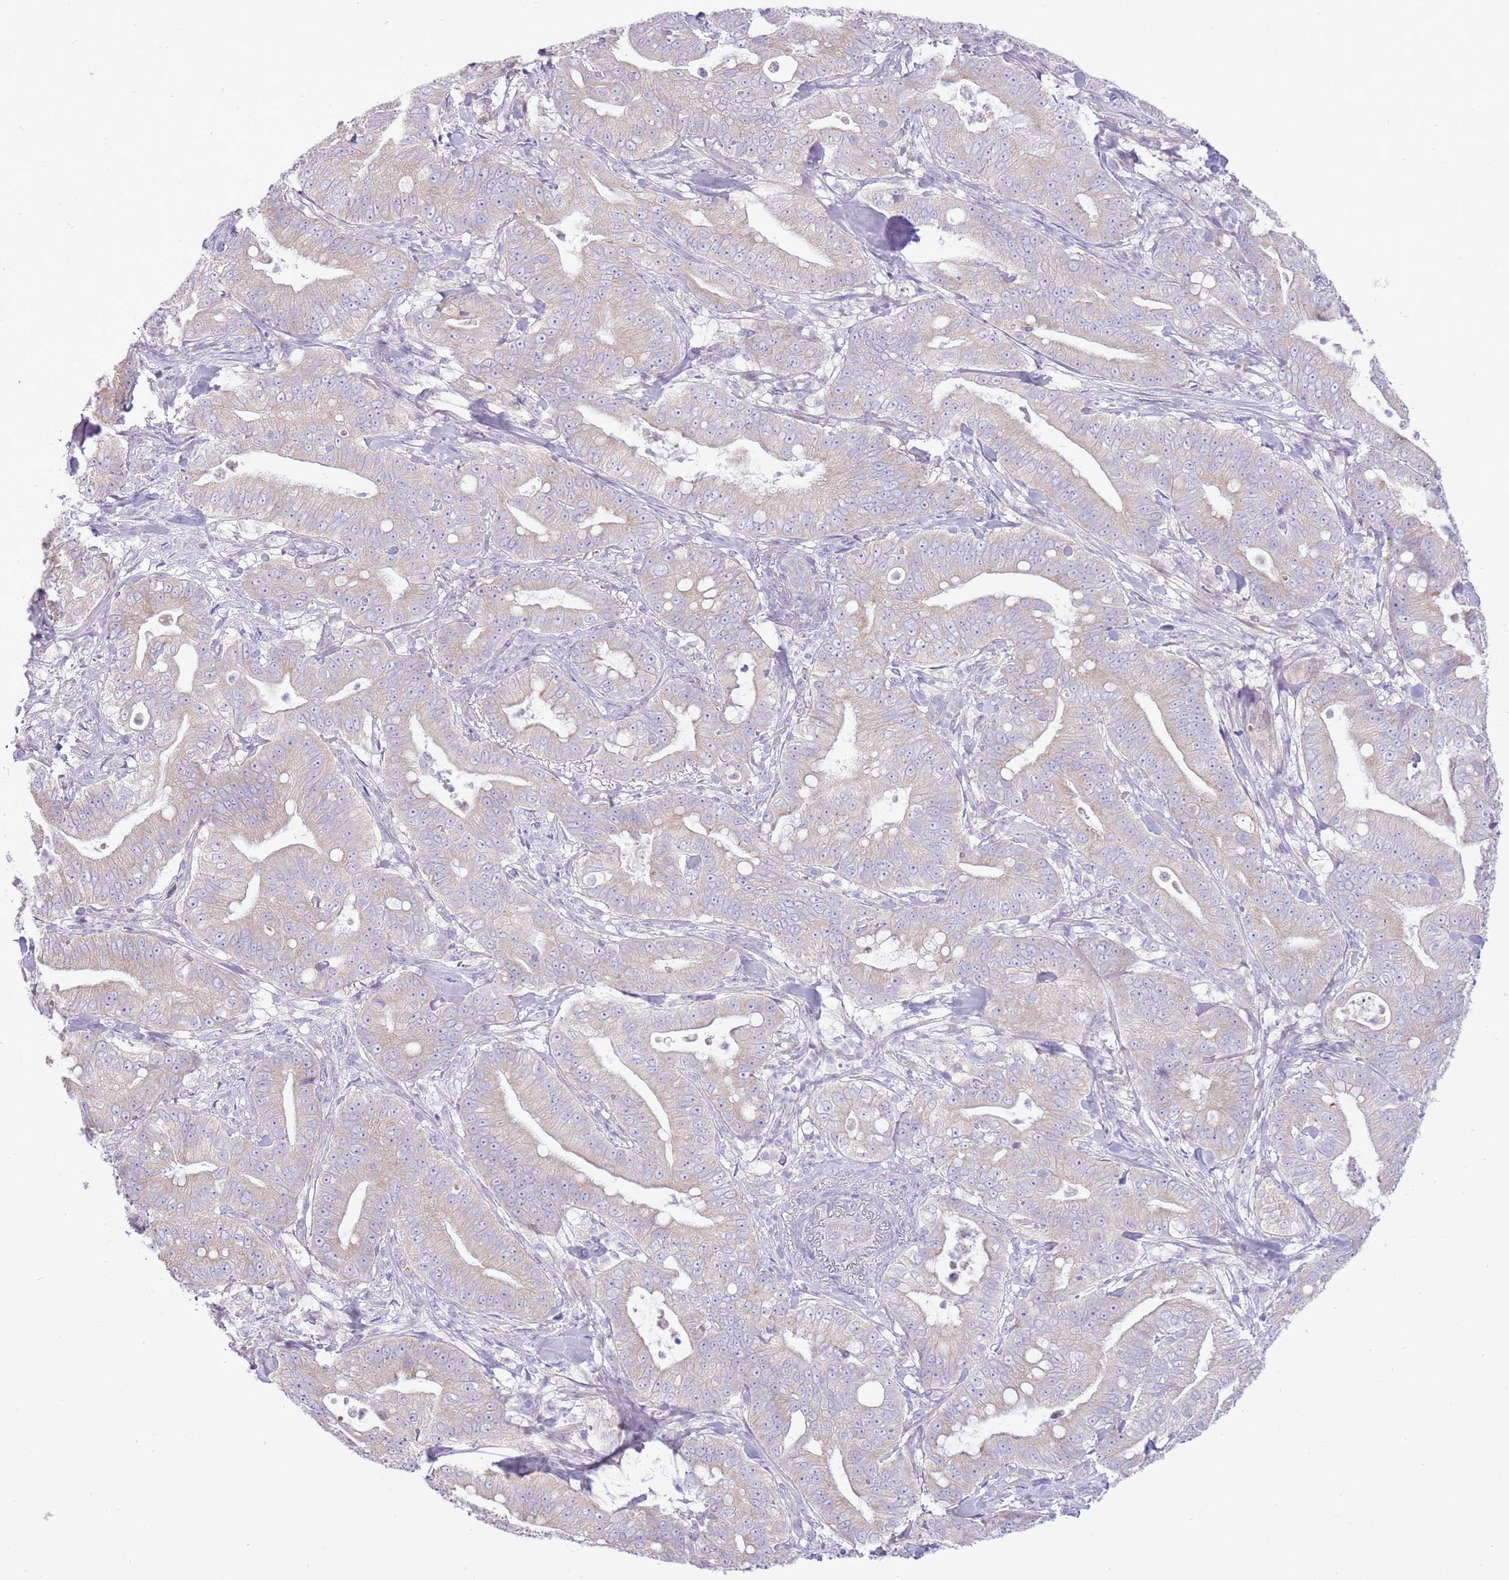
{"staining": {"intensity": "negative", "quantity": "none", "location": "none"}, "tissue": "pancreatic cancer", "cell_type": "Tumor cells", "image_type": "cancer", "snomed": [{"axis": "morphology", "description": "Adenocarcinoma, NOS"}, {"axis": "topography", "description": "Pancreas"}], "caption": "Pancreatic cancer was stained to show a protein in brown. There is no significant staining in tumor cells.", "gene": "OAZ2", "patient": {"sex": "male", "age": 71}}